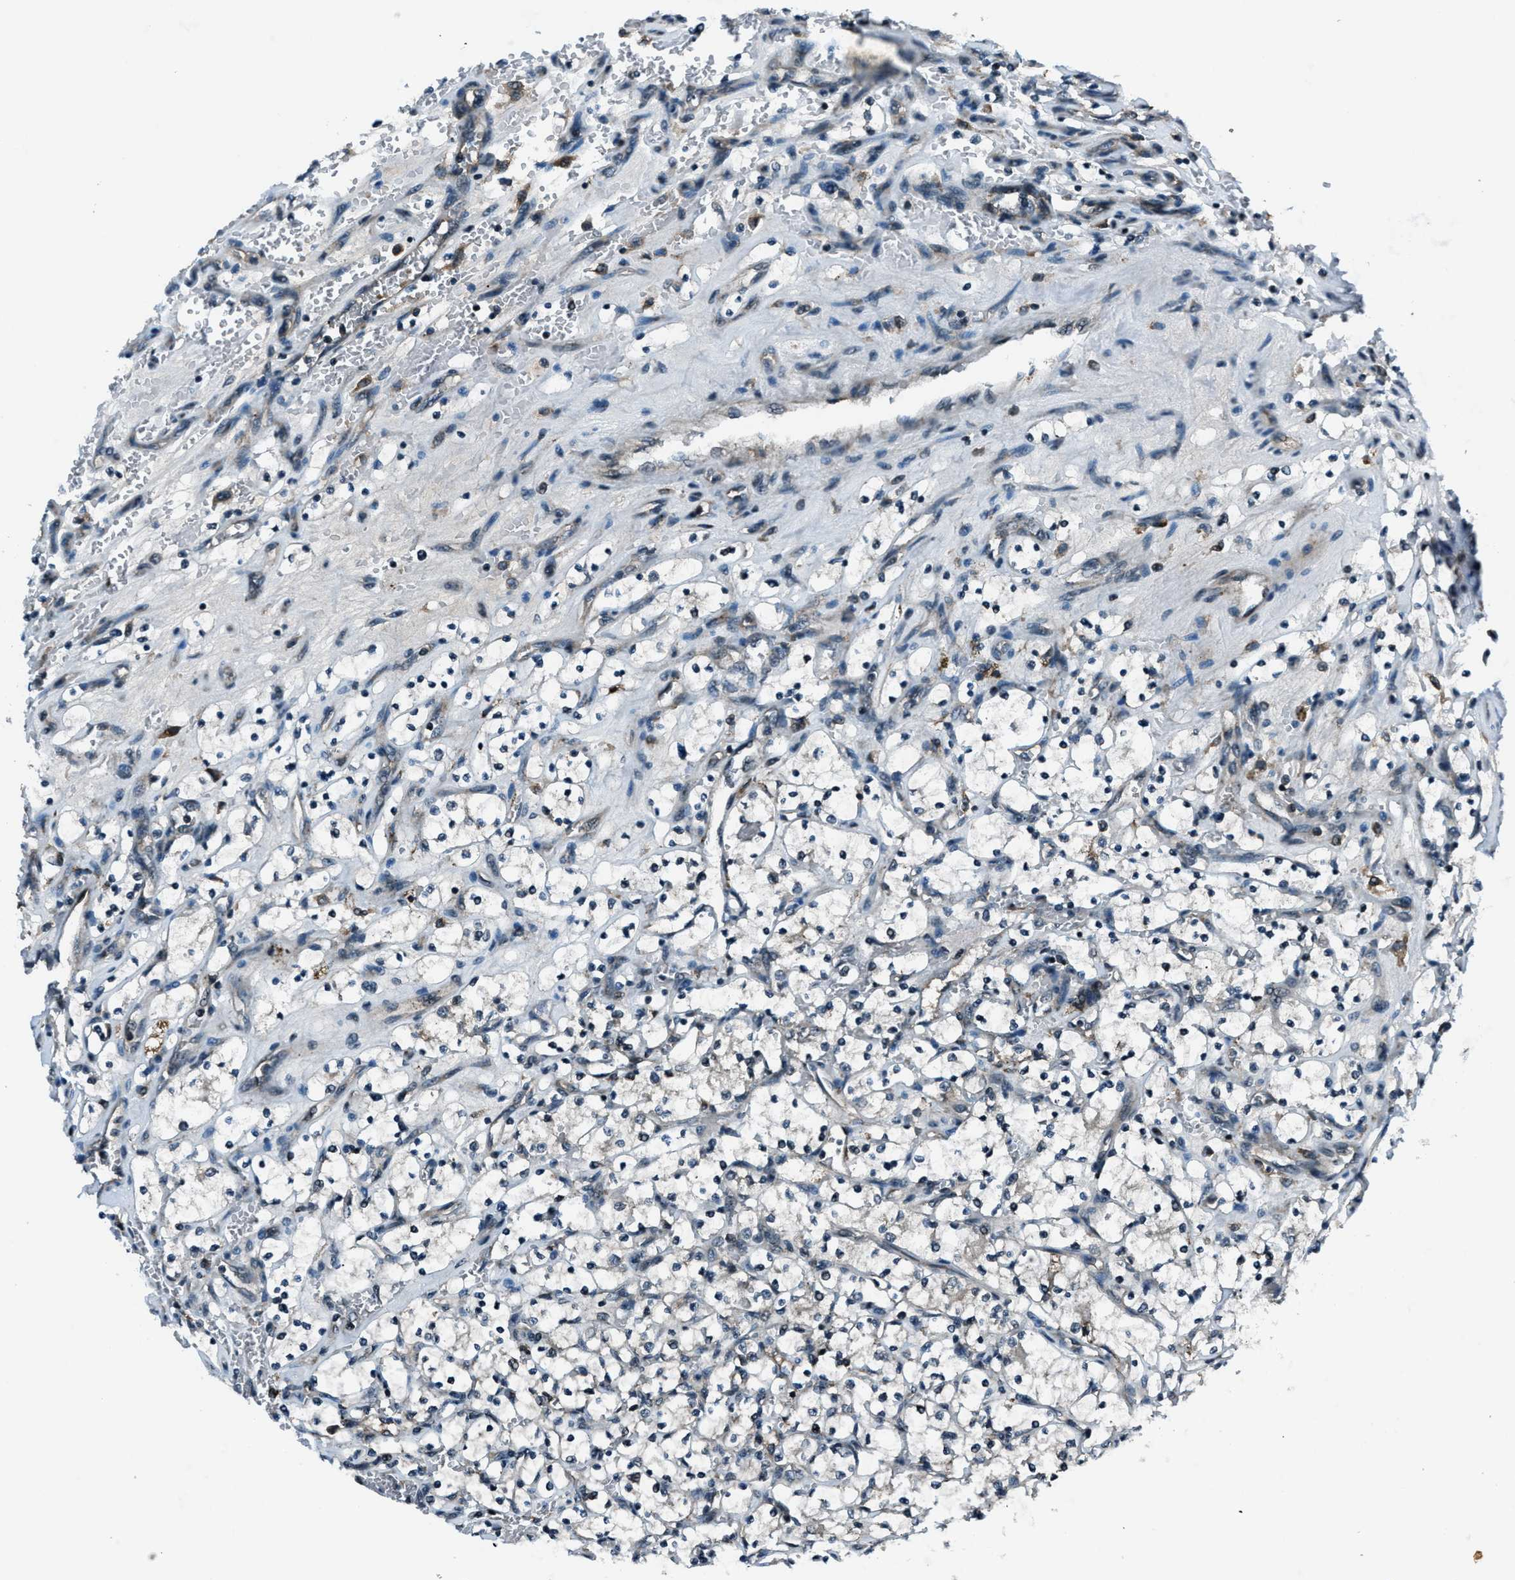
{"staining": {"intensity": "negative", "quantity": "none", "location": "none"}, "tissue": "renal cancer", "cell_type": "Tumor cells", "image_type": "cancer", "snomed": [{"axis": "morphology", "description": "Adenocarcinoma, NOS"}, {"axis": "topography", "description": "Kidney"}], "caption": "This is an immunohistochemistry (IHC) image of human adenocarcinoma (renal). There is no staining in tumor cells.", "gene": "ACTL9", "patient": {"sex": "female", "age": 69}}